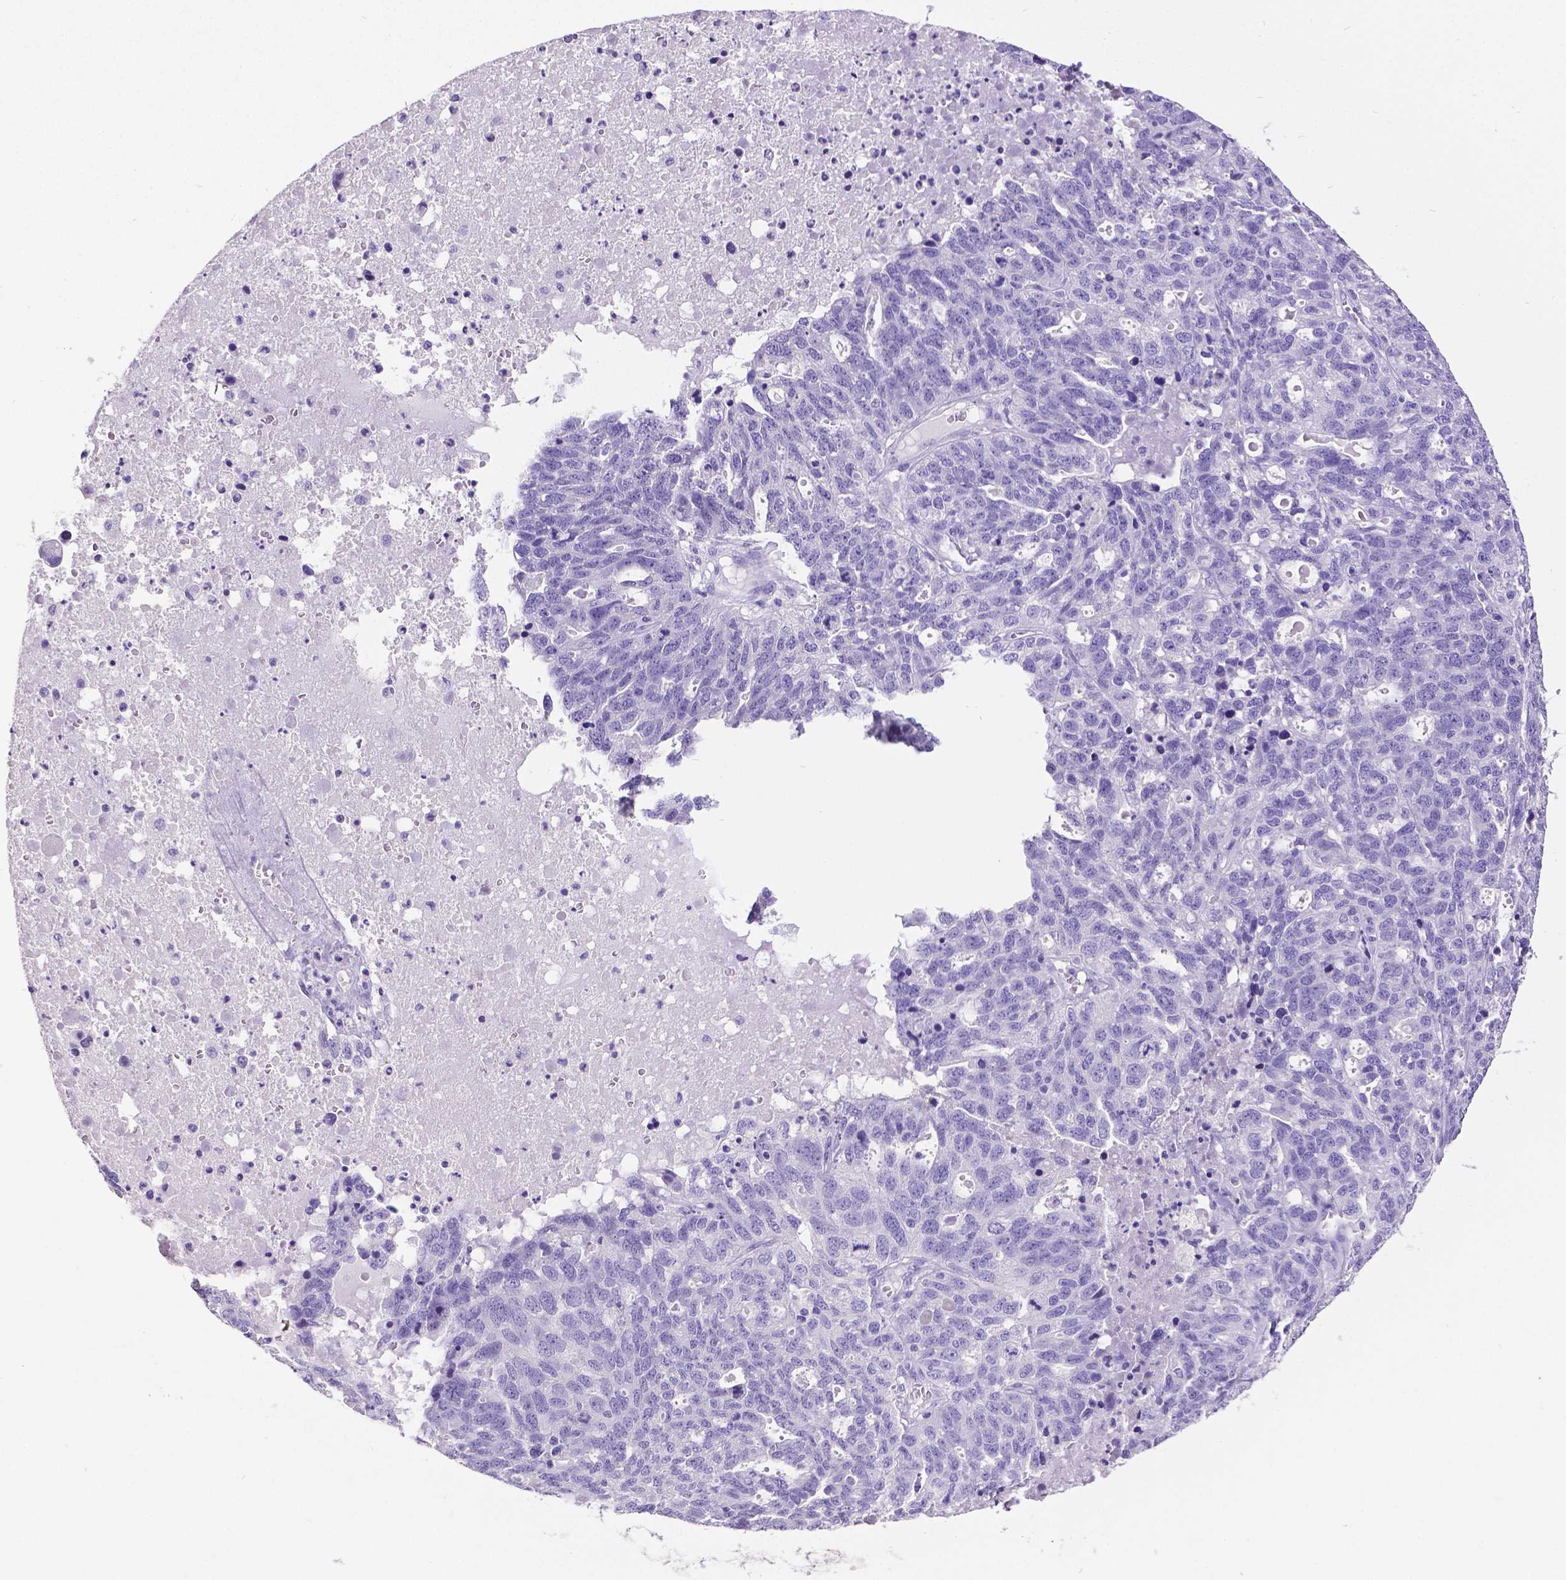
{"staining": {"intensity": "negative", "quantity": "none", "location": "none"}, "tissue": "ovarian cancer", "cell_type": "Tumor cells", "image_type": "cancer", "snomed": [{"axis": "morphology", "description": "Cystadenocarcinoma, serous, NOS"}, {"axis": "topography", "description": "Ovary"}], "caption": "This micrograph is of ovarian cancer stained with immunohistochemistry to label a protein in brown with the nuclei are counter-stained blue. There is no positivity in tumor cells.", "gene": "SATB2", "patient": {"sex": "female", "age": 71}}